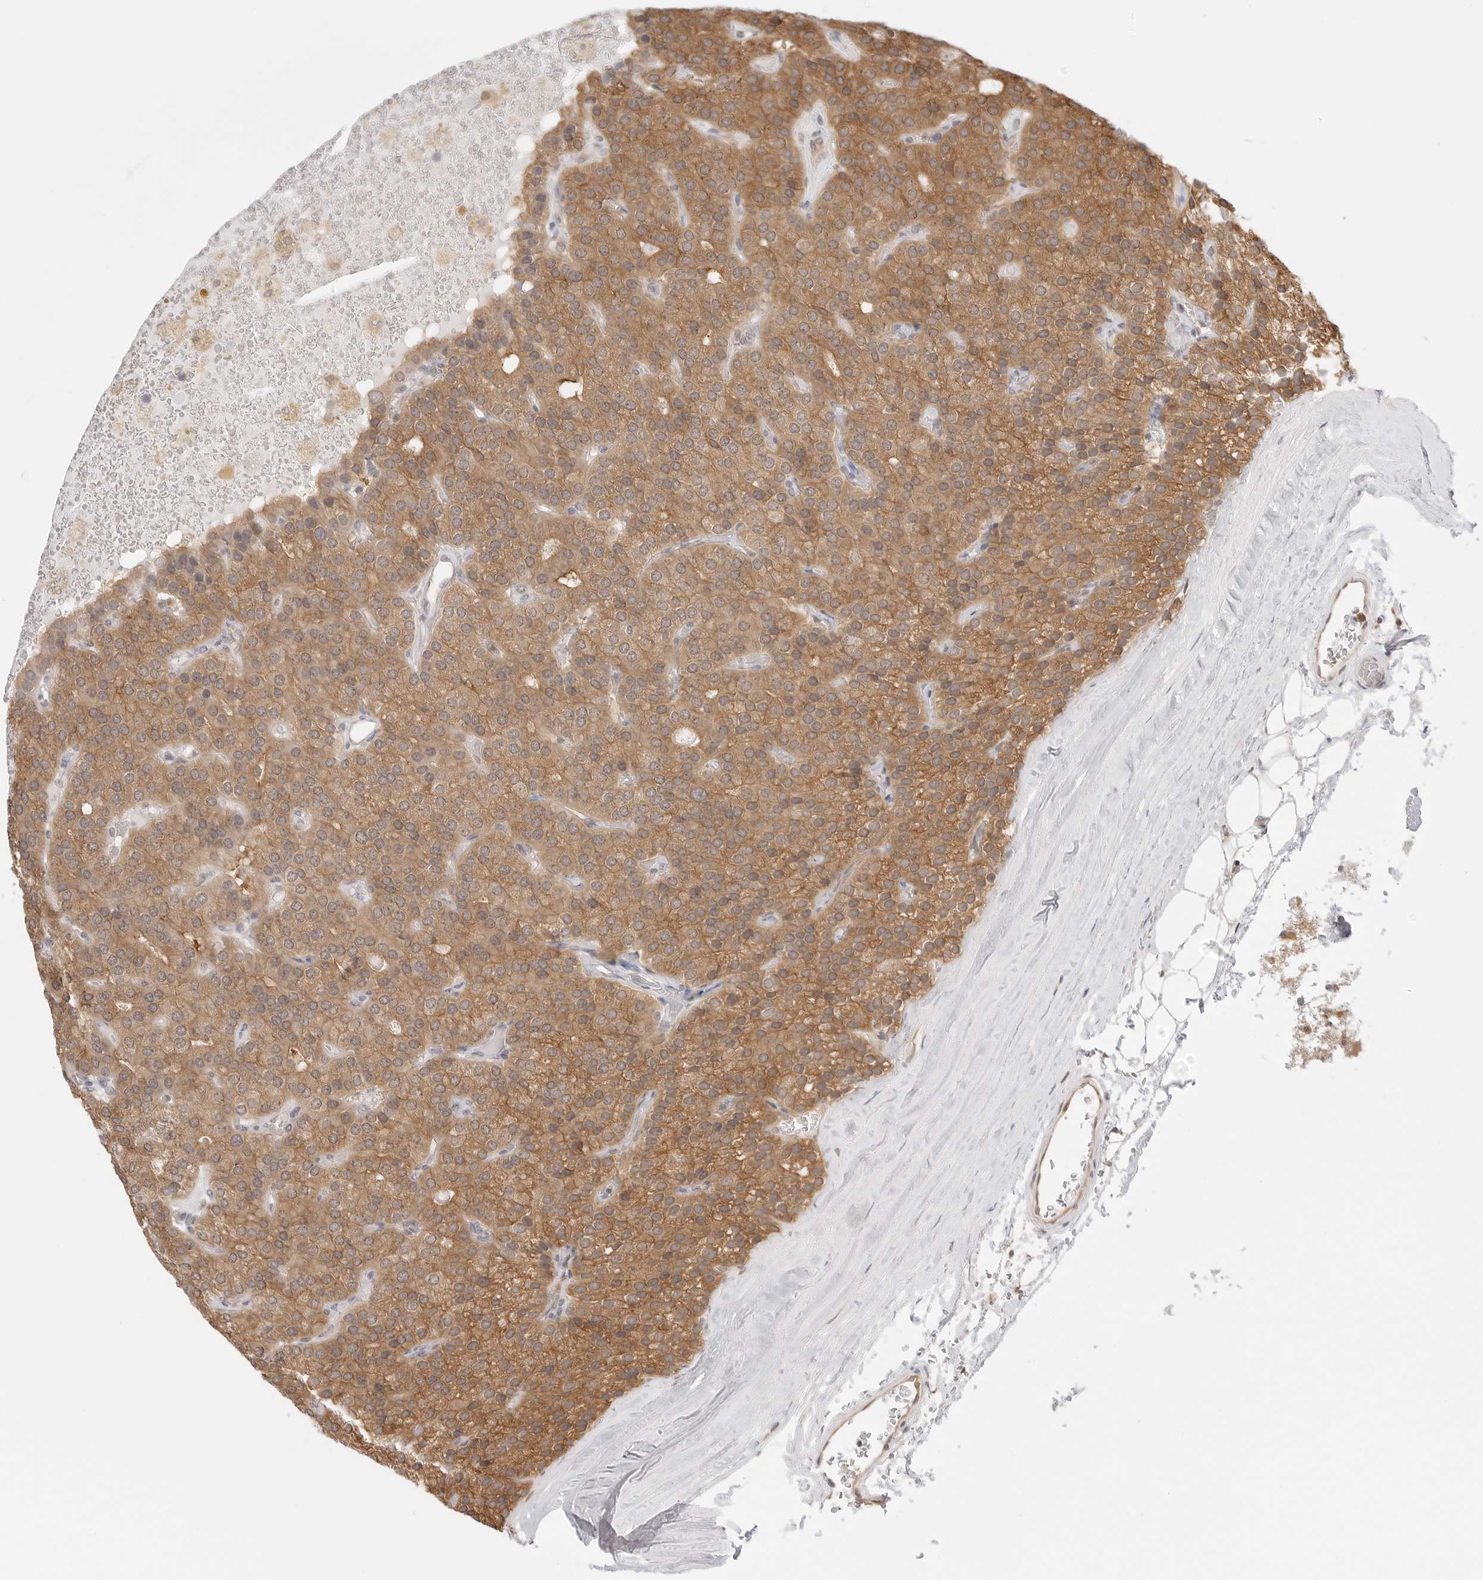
{"staining": {"intensity": "moderate", "quantity": ">75%", "location": "cytoplasmic/membranous,nuclear"}, "tissue": "parathyroid gland", "cell_type": "Glandular cells", "image_type": "normal", "snomed": [{"axis": "morphology", "description": "Normal tissue, NOS"}, {"axis": "morphology", "description": "Adenoma, NOS"}, {"axis": "topography", "description": "Parathyroid gland"}], "caption": "Immunohistochemical staining of normal parathyroid gland exhibits moderate cytoplasmic/membranous,nuclear protein expression in approximately >75% of glandular cells. The staining was performed using DAB (3,3'-diaminobenzidine) to visualize the protein expression in brown, while the nuclei were stained in blue with hematoxylin (Magnification: 20x).", "gene": "NUDC", "patient": {"sex": "female", "age": 86}}